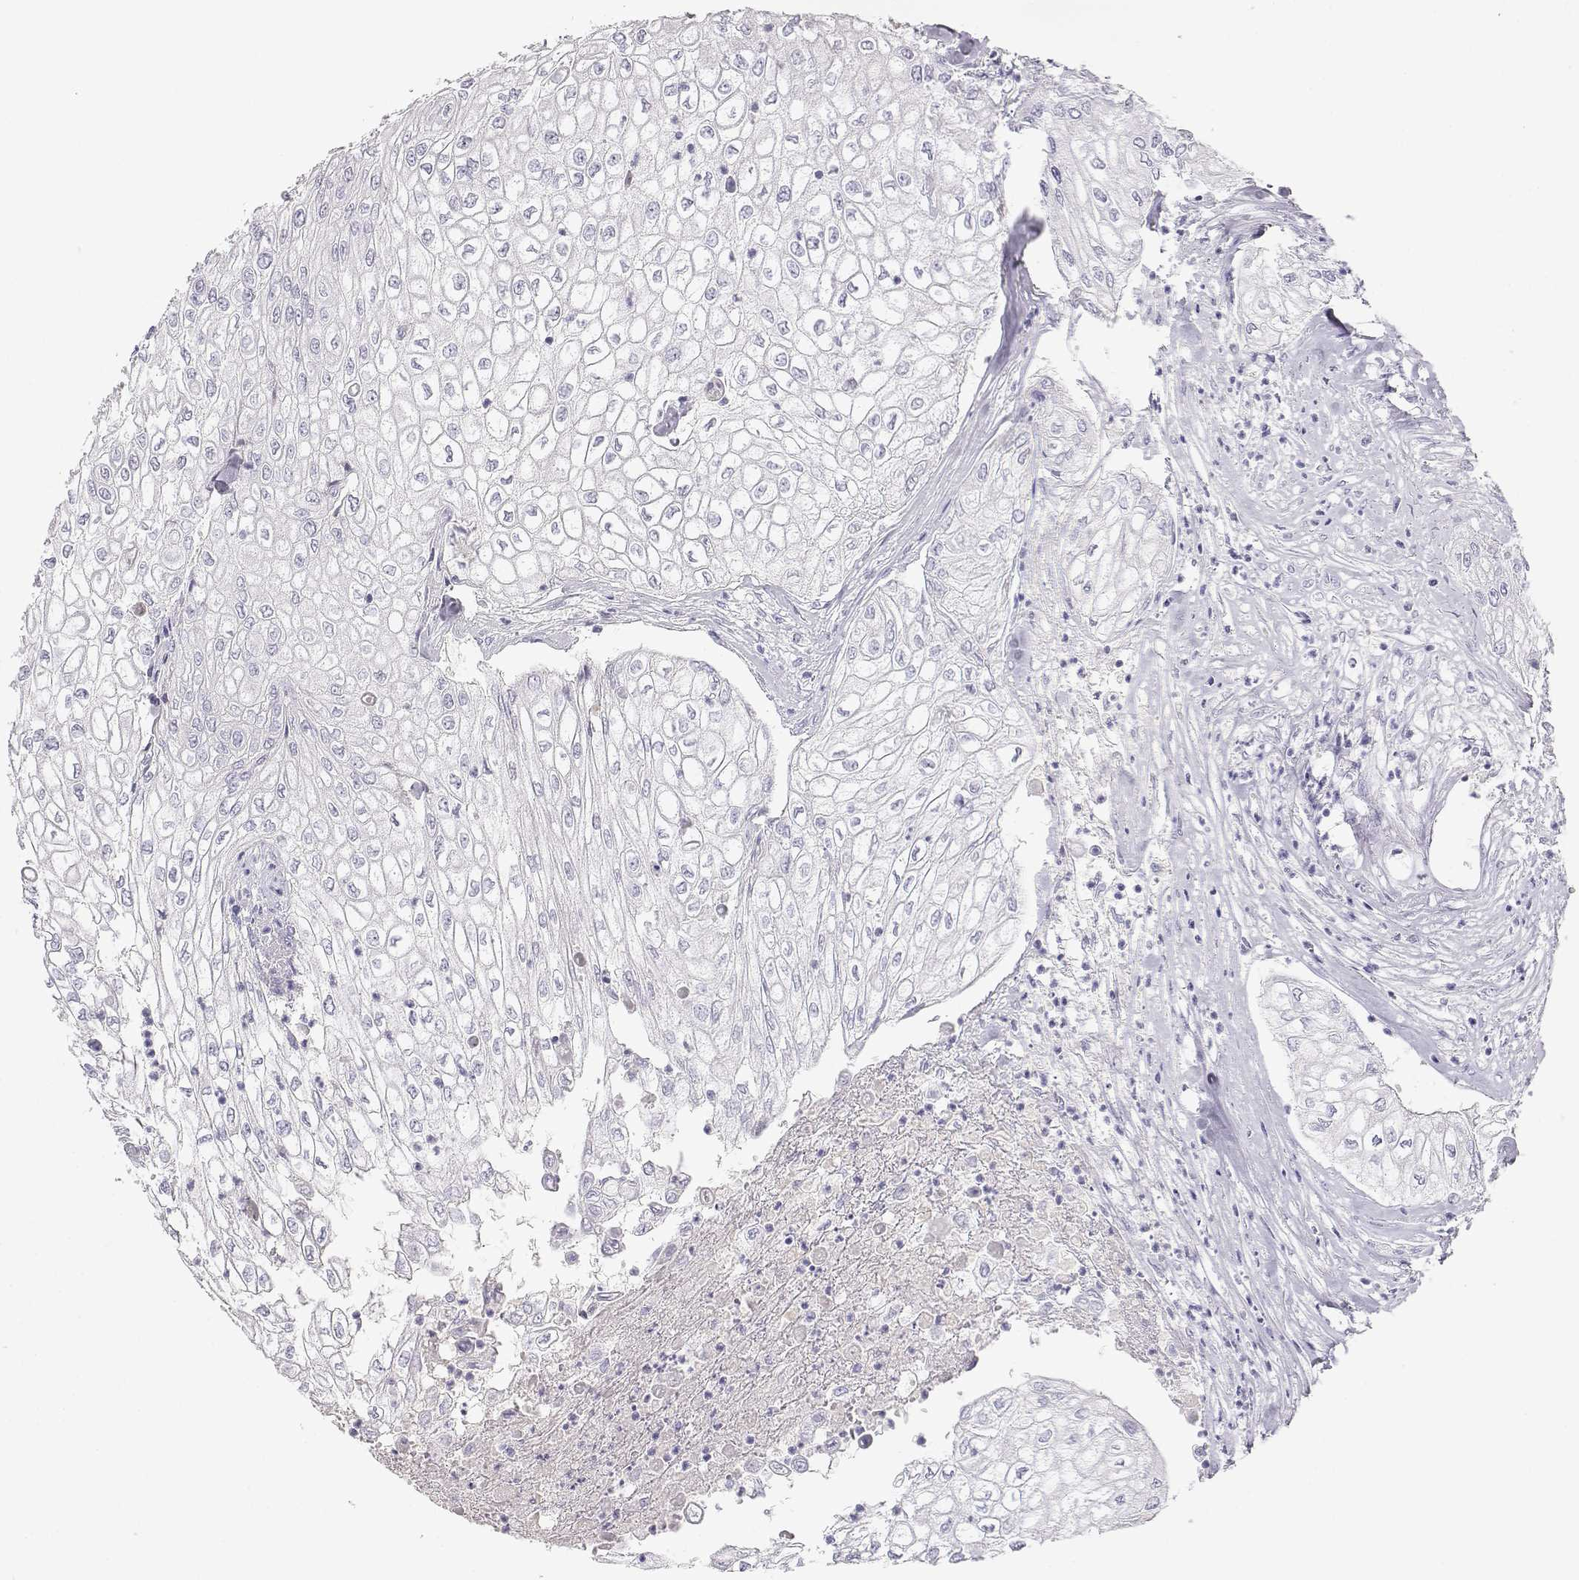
{"staining": {"intensity": "negative", "quantity": "none", "location": "none"}, "tissue": "urothelial cancer", "cell_type": "Tumor cells", "image_type": "cancer", "snomed": [{"axis": "morphology", "description": "Urothelial carcinoma, High grade"}, {"axis": "topography", "description": "Urinary bladder"}], "caption": "This micrograph is of urothelial carcinoma (high-grade) stained with immunohistochemistry to label a protein in brown with the nuclei are counter-stained blue. There is no expression in tumor cells.", "gene": "GPR174", "patient": {"sex": "male", "age": 62}}